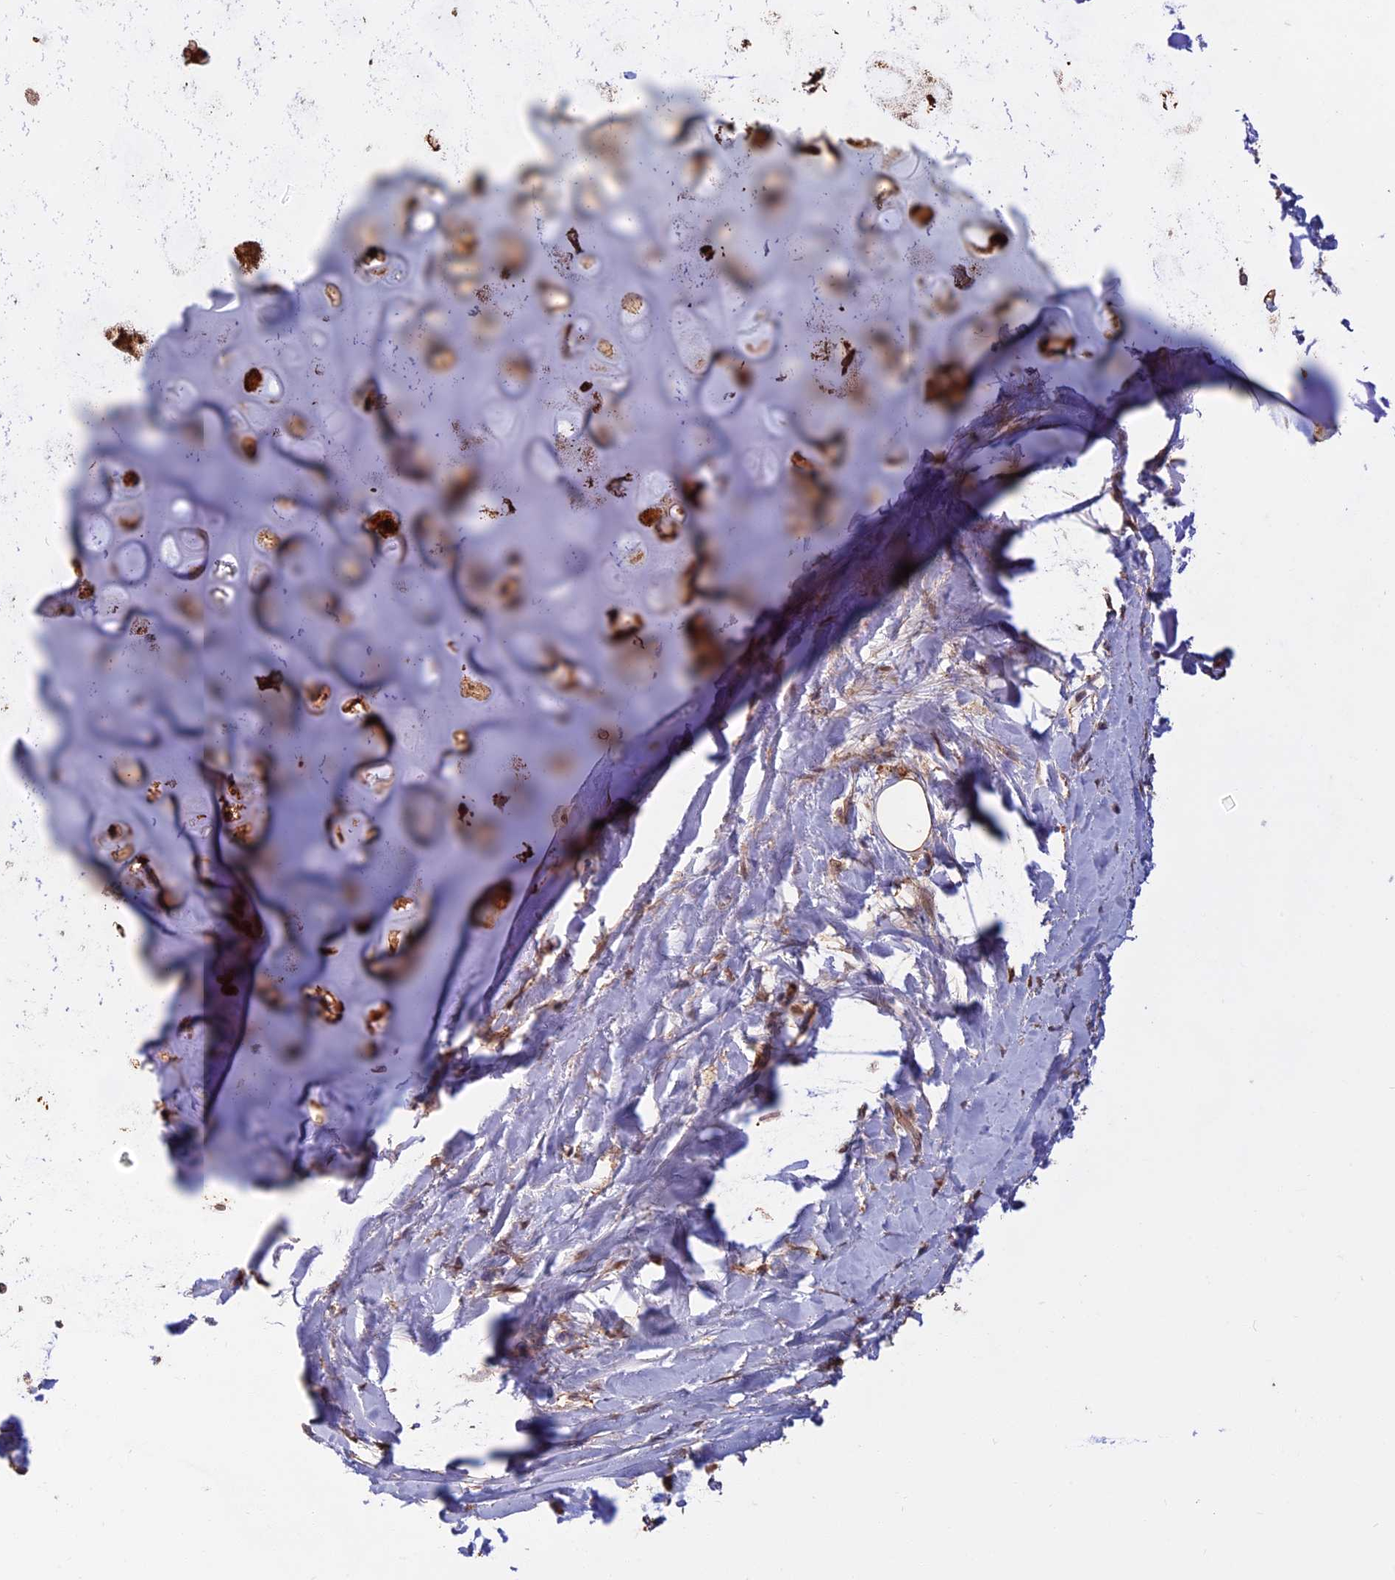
{"staining": {"intensity": "strong", "quantity": "25%-75%", "location": "cytoplasmic/membranous"}, "tissue": "soft tissue", "cell_type": "Chondrocytes", "image_type": "normal", "snomed": [{"axis": "morphology", "description": "Normal tissue, NOS"}, {"axis": "topography", "description": "Lymph node"}, {"axis": "topography", "description": "Cartilage tissue"}, {"axis": "topography", "description": "Bronchus"}], "caption": "Immunohistochemistry image of normal soft tissue stained for a protein (brown), which reveals high levels of strong cytoplasmic/membranous staining in about 25%-75% of chondrocytes.", "gene": "SPG11", "patient": {"sex": "male", "age": 63}}